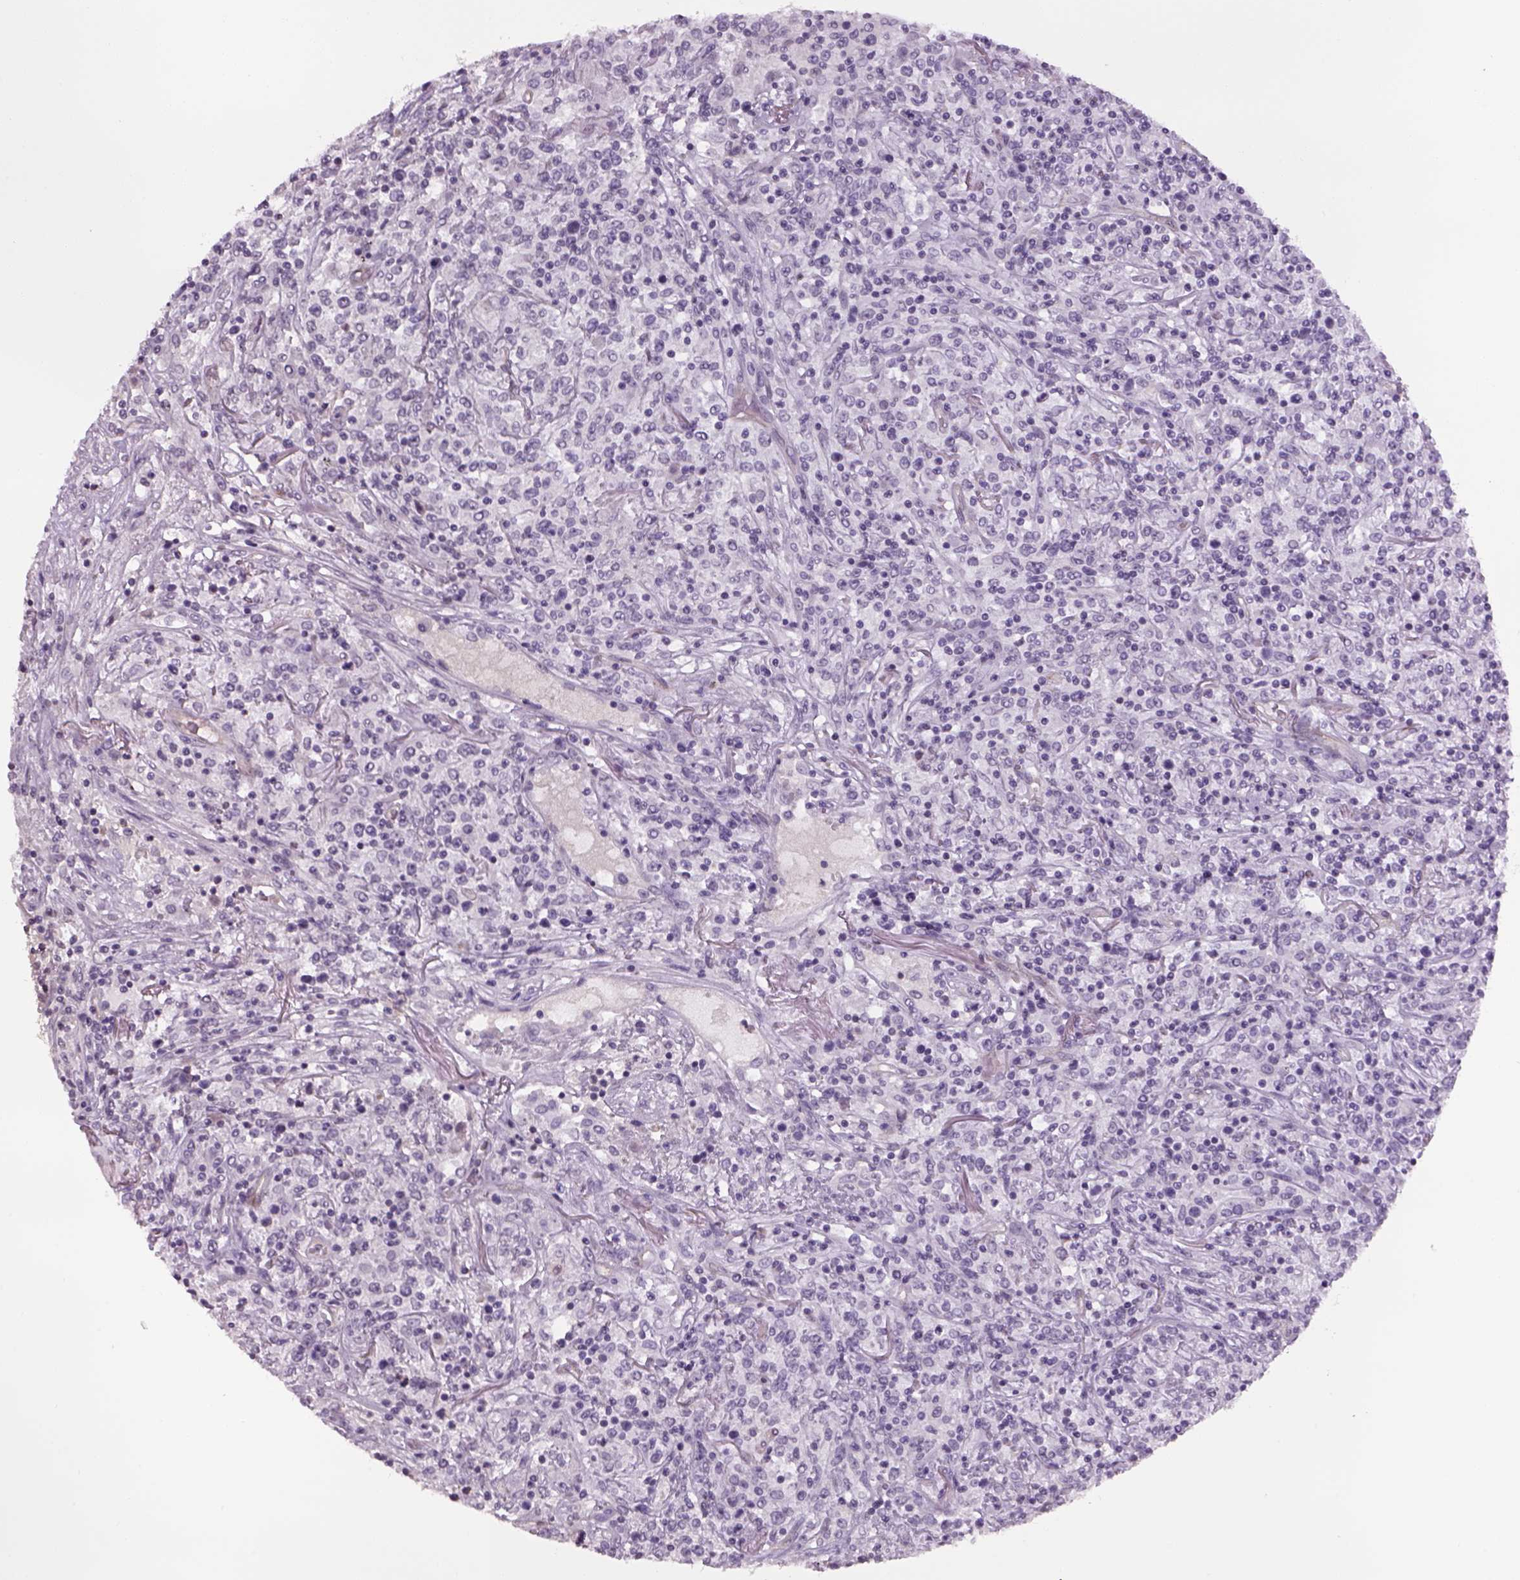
{"staining": {"intensity": "negative", "quantity": "none", "location": "none"}, "tissue": "lymphoma", "cell_type": "Tumor cells", "image_type": "cancer", "snomed": [{"axis": "morphology", "description": "Malignant lymphoma, non-Hodgkin's type, High grade"}, {"axis": "topography", "description": "Lung"}], "caption": "Photomicrograph shows no significant protein positivity in tumor cells of lymphoma. (Stains: DAB IHC with hematoxylin counter stain, Microscopy: brightfield microscopy at high magnification).", "gene": "PRRT1", "patient": {"sex": "male", "age": 79}}